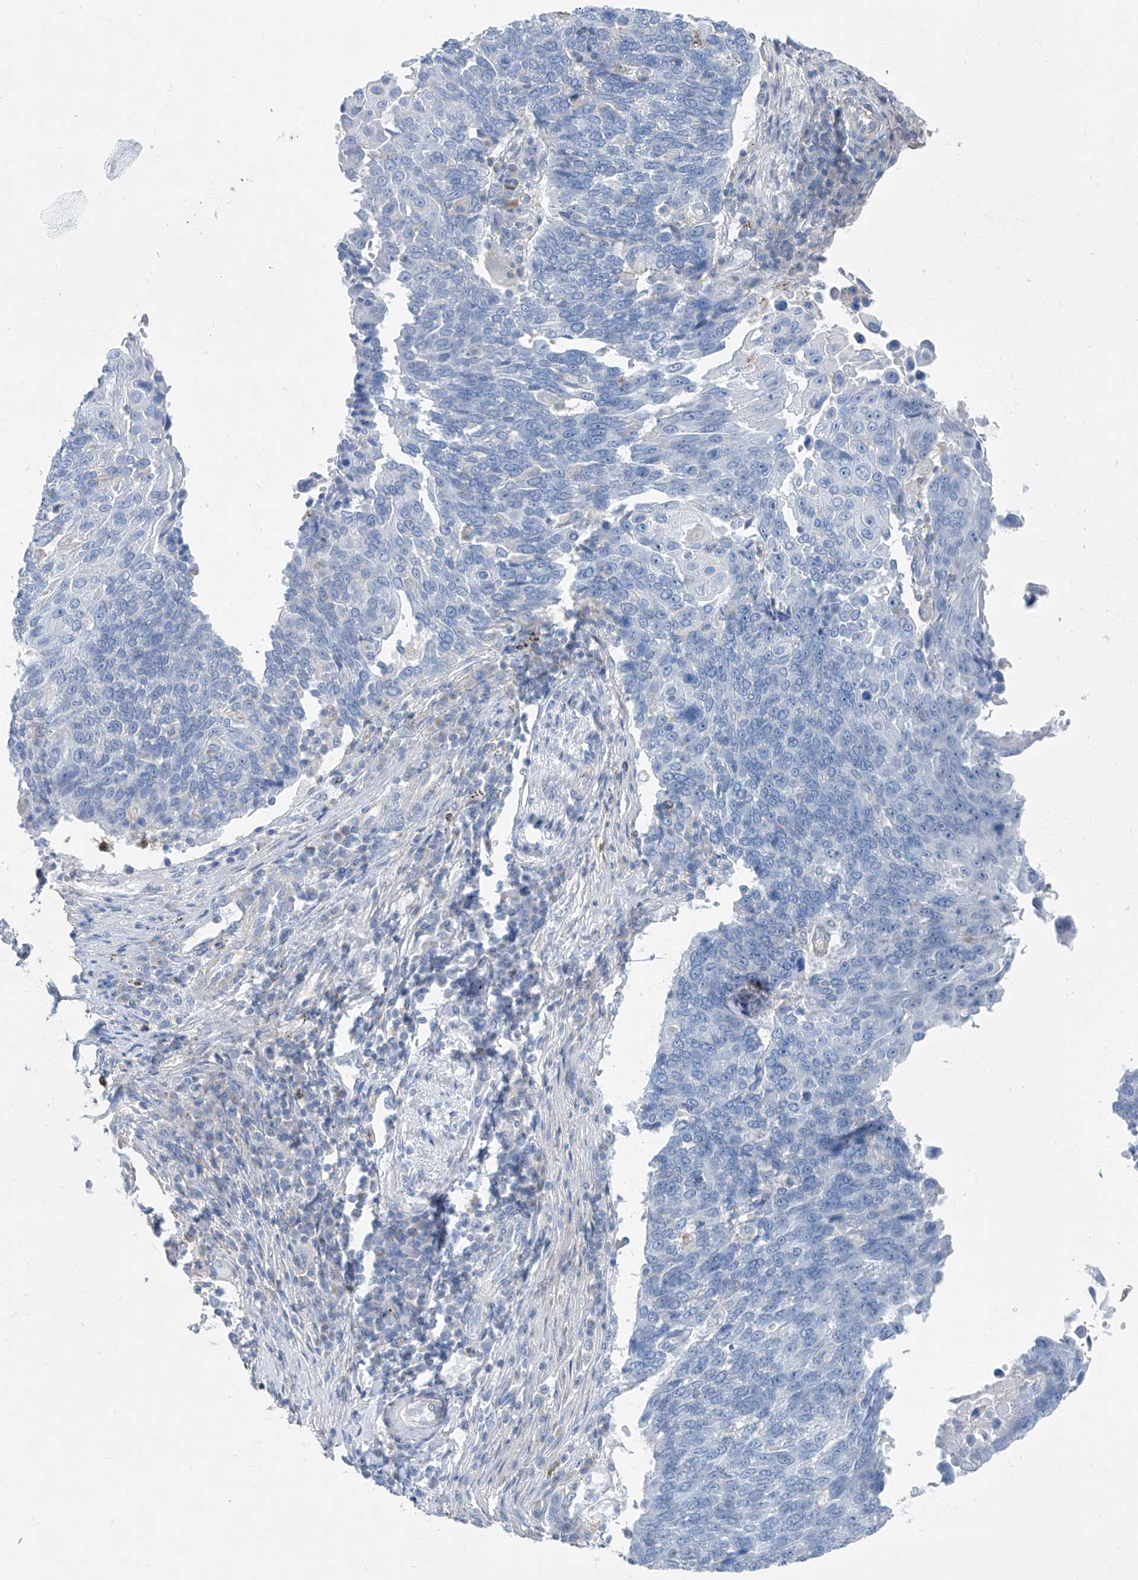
{"staining": {"intensity": "negative", "quantity": "none", "location": "none"}, "tissue": "lung cancer", "cell_type": "Tumor cells", "image_type": "cancer", "snomed": [{"axis": "morphology", "description": "Squamous cell carcinoma, NOS"}, {"axis": "topography", "description": "Lung"}], "caption": "The immunohistochemistry micrograph has no significant staining in tumor cells of lung cancer (squamous cell carcinoma) tissue.", "gene": "ANKRD34A", "patient": {"sex": "male", "age": 66}}